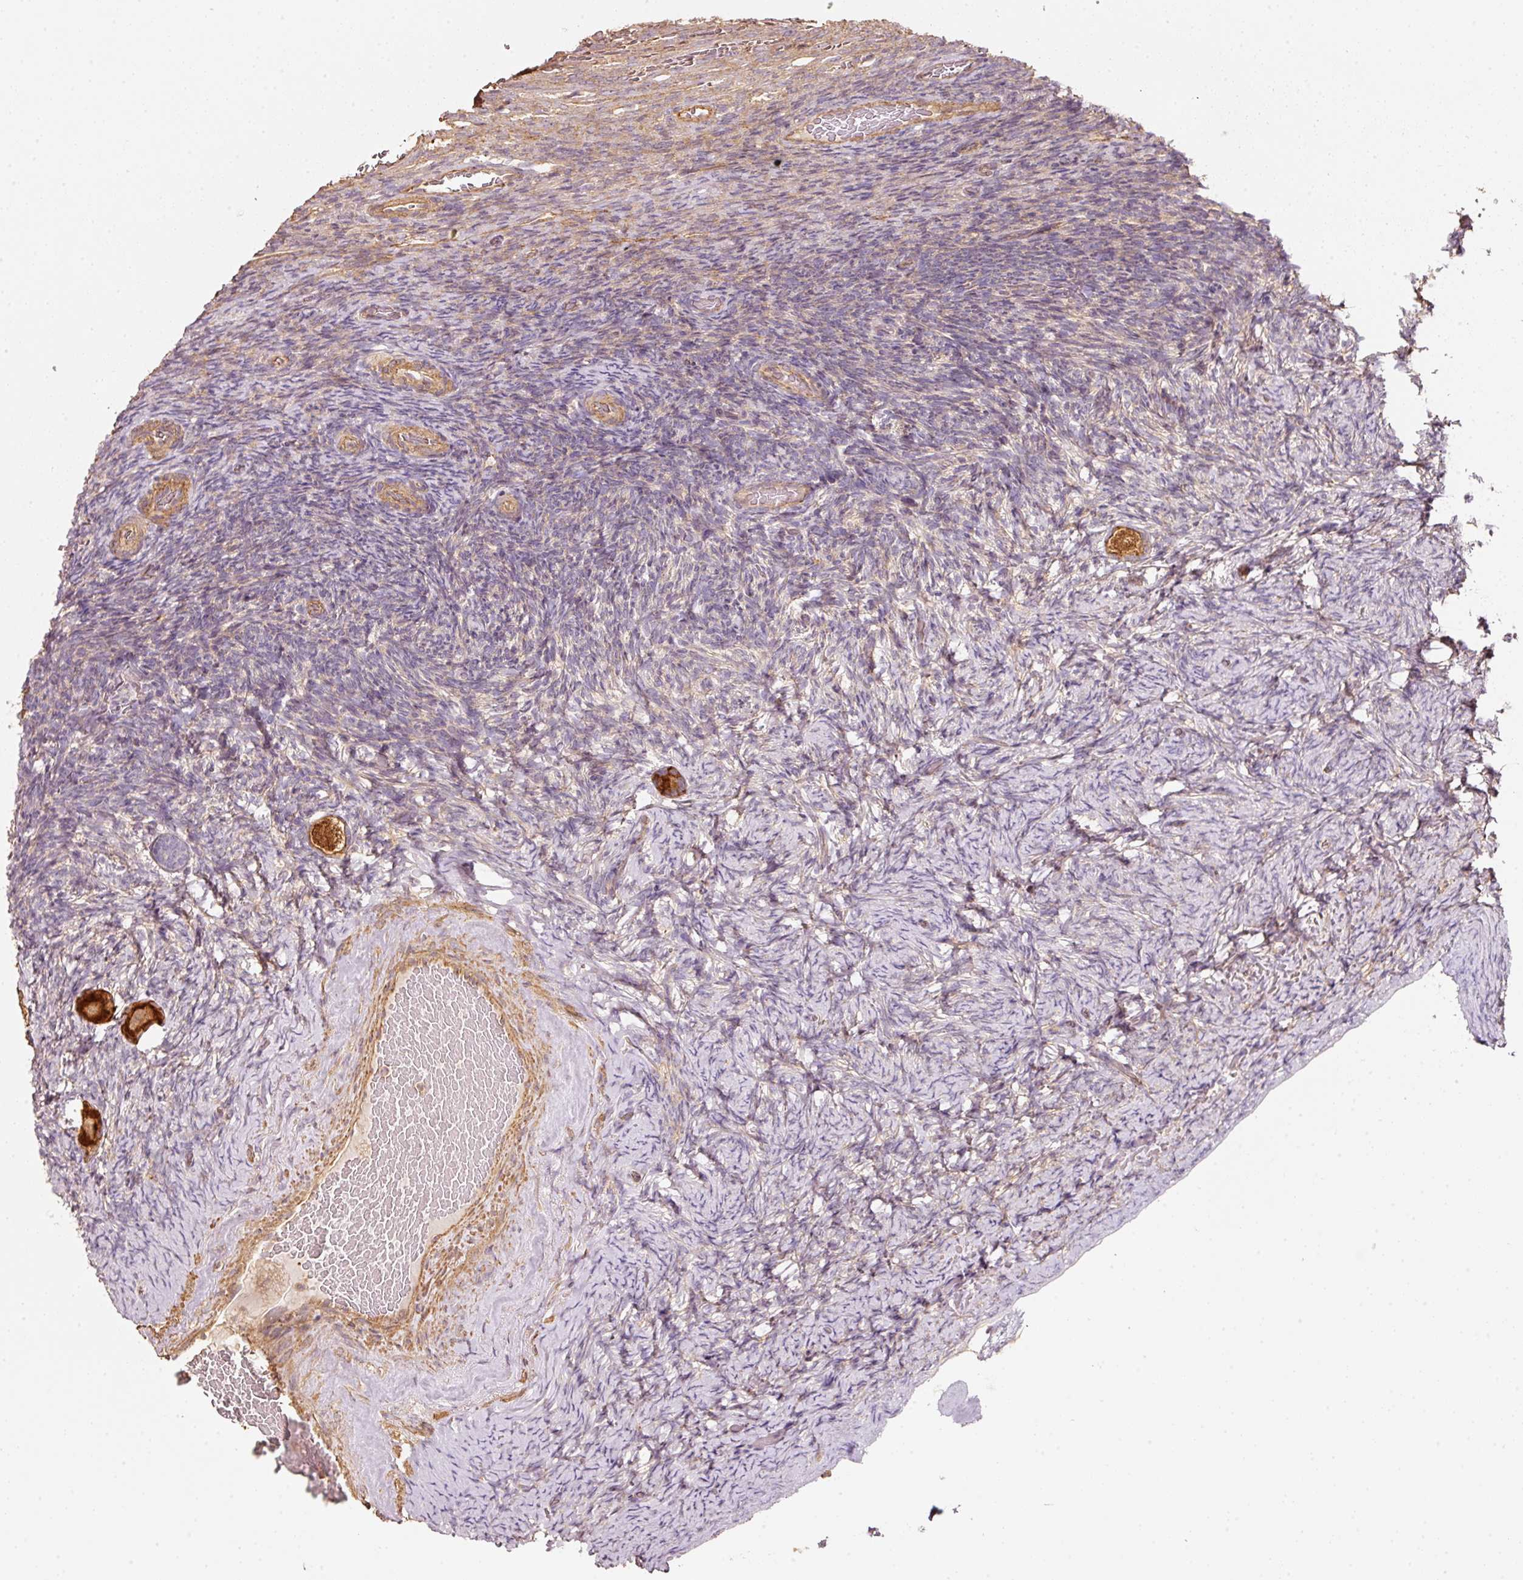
{"staining": {"intensity": "strong", "quantity": ">75%", "location": "cytoplasmic/membranous"}, "tissue": "ovary", "cell_type": "Follicle cells", "image_type": "normal", "snomed": [{"axis": "morphology", "description": "Normal tissue, NOS"}, {"axis": "topography", "description": "Ovary"}], "caption": "Immunohistochemistry (IHC) histopathology image of normal ovary: human ovary stained using immunohistochemistry displays high levels of strong protein expression localized specifically in the cytoplasmic/membranous of follicle cells, appearing as a cytoplasmic/membranous brown color.", "gene": "CEP95", "patient": {"sex": "female", "age": 34}}